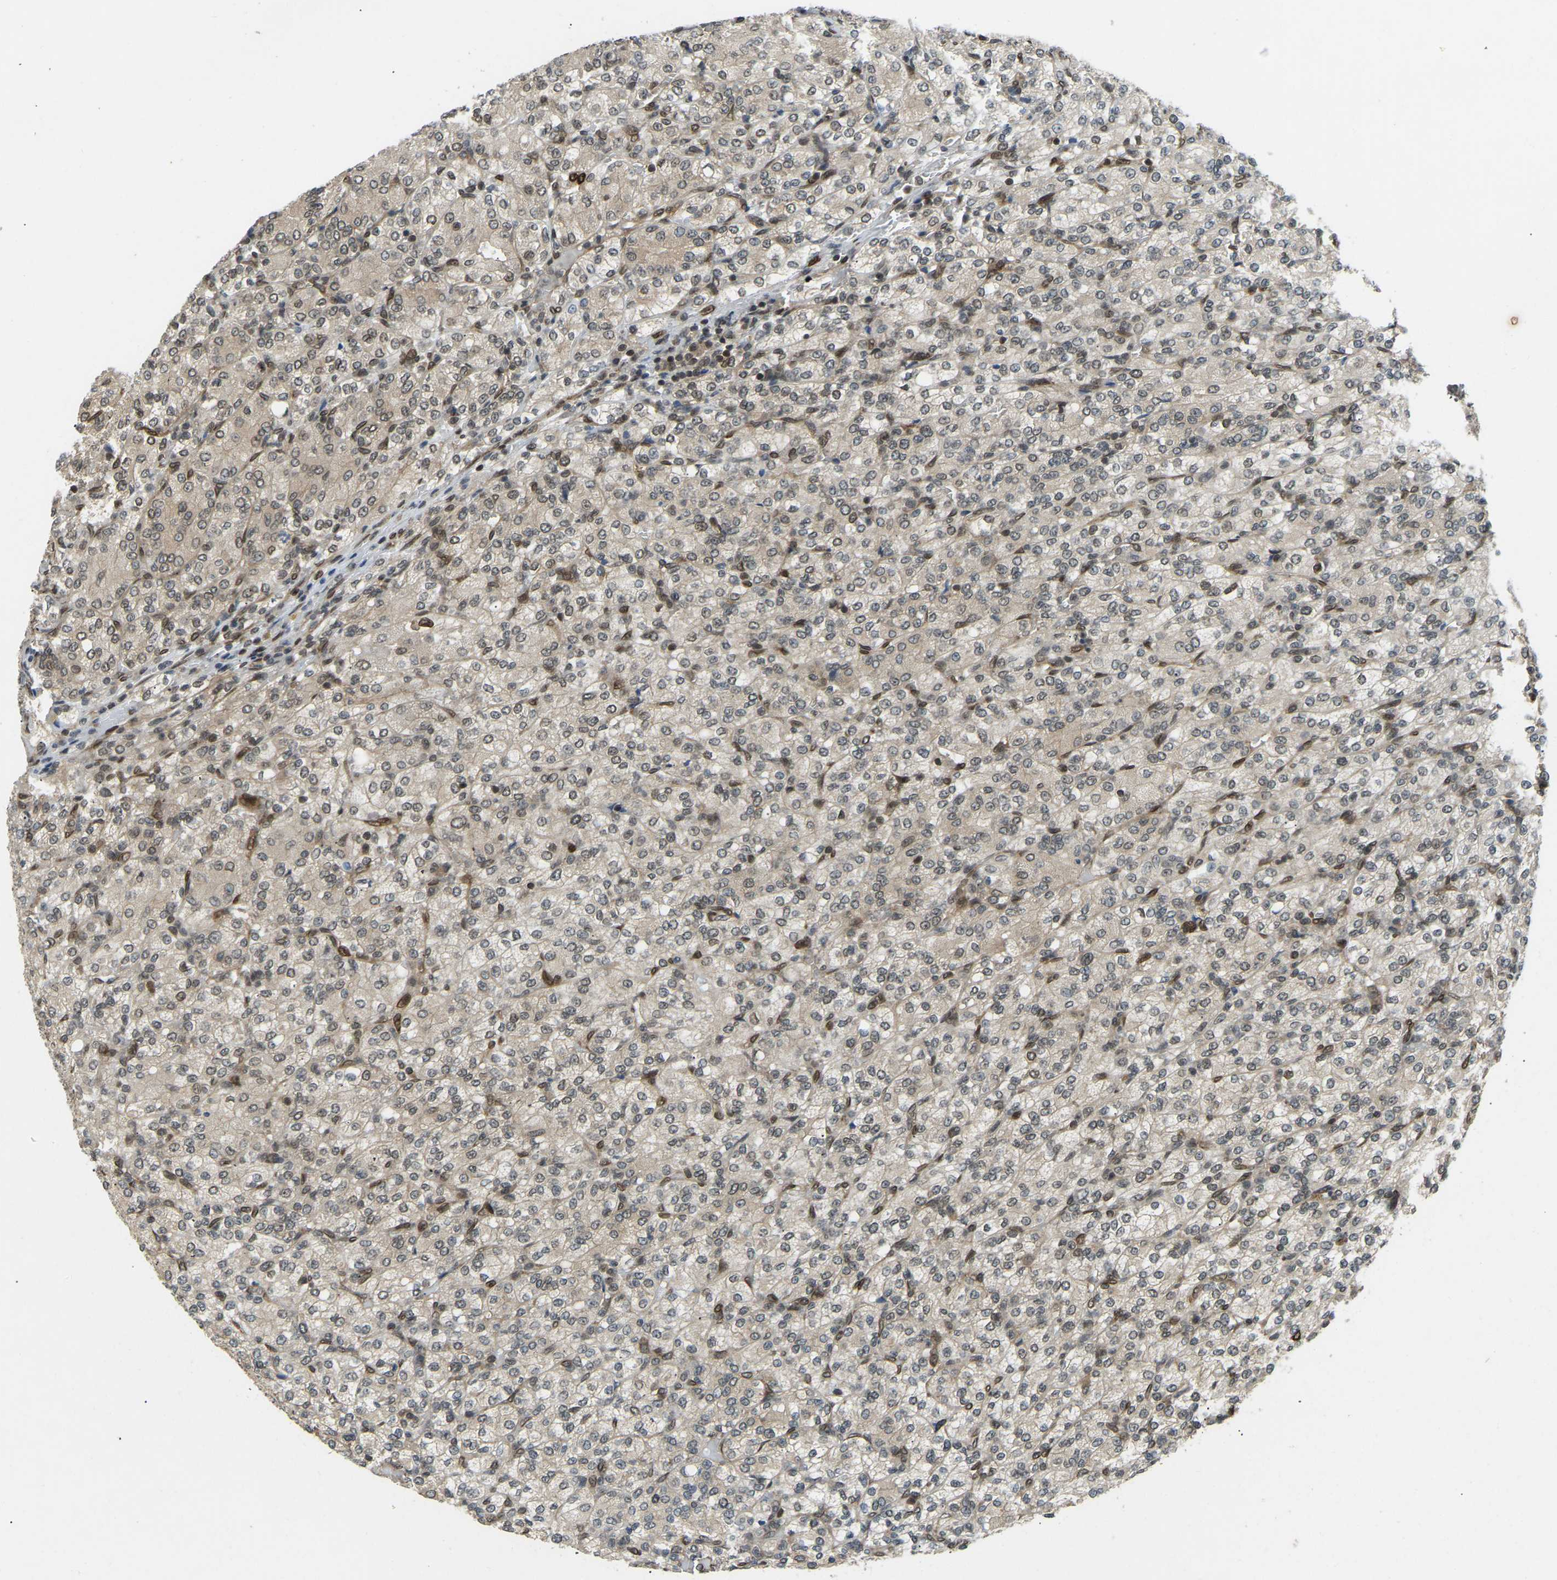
{"staining": {"intensity": "weak", "quantity": "25%-75%", "location": "cytoplasmic/membranous"}, "tissue": "renal cancer", "cell_type": "Tumor cells", "image_type": "cancer", "snomed": [{"axis": "morphology", "description": "Adenocarcinoma, NOS"}, {"axis": "topography", "description": "Kidney"}], "caption": "Renal cancer (adenocarcinoma) stained with a brown dye displays weak cytoplasmic/membranous positive positivity in about 25%-75% of tumor cells.", "gene": "SYNE1", "patient": {"sex": "male", "age": 77}}